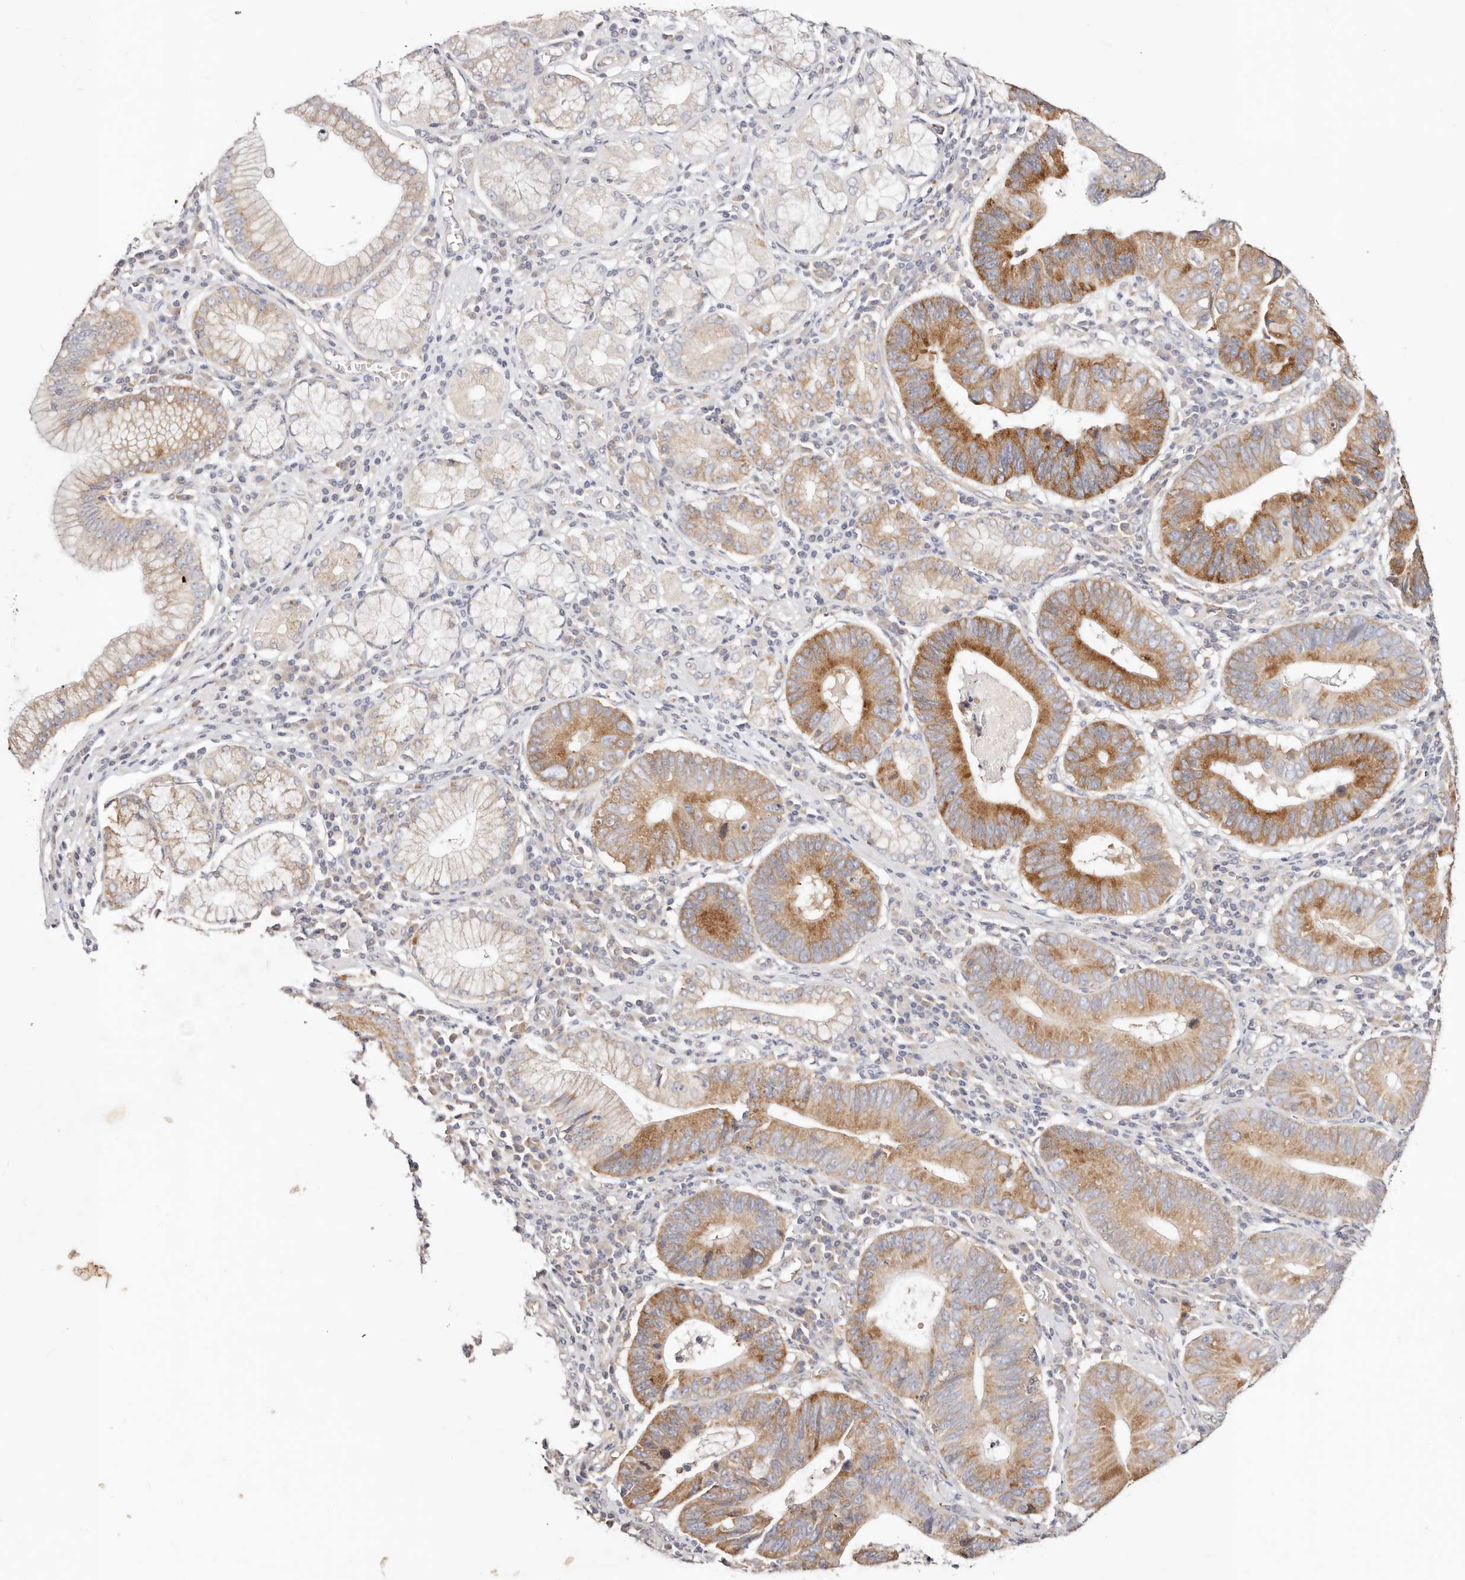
{"staining": {"intensity": "moderate", "quantity": ">75%", "location": "cytoplasmic/membranous"}, "tissue": "stomach cancer", "cell_type": "Tumor cells", "image_type": "cancer", "snomed": [{"axis": "morphology", "description": "Adenocarcinoma, NOS"}, {"axis": "topography", "description": "Stomach"}], "caption": "Immunohistochemistry (IHC) of human stomach cancer reveals medium levels of moderate cytoplasmic/membranous positivity in about >75% of tumor cells.", "gene": "GNA13", "patient": {"sex": "male", "age": 59}}